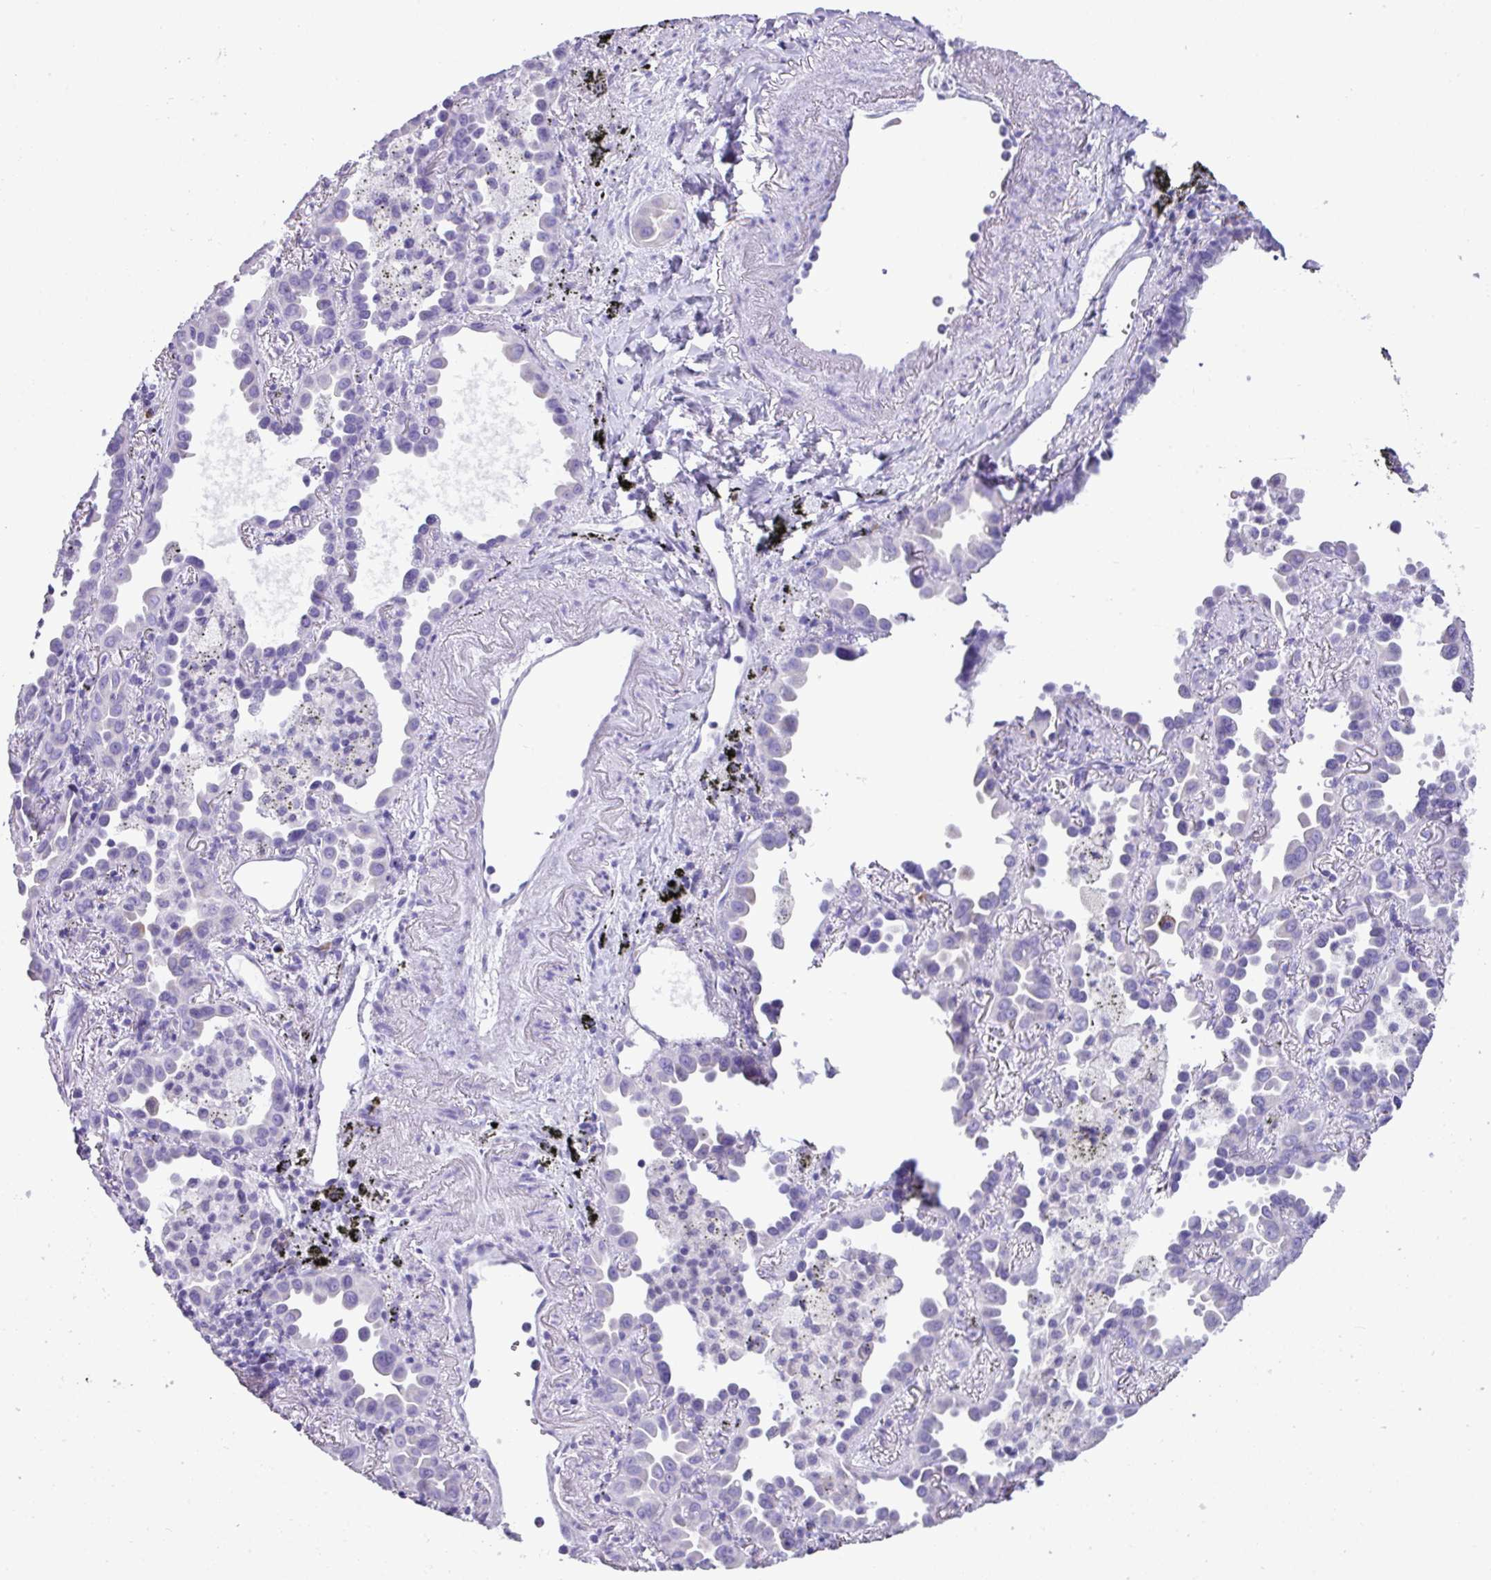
{"staining": {"intensity": "negative", "quantity": "none", "location": "none"}, "tissue": "lung cancer", "cell_type": "Tumor cells", "image_type": "cancer", "snomed": [{"axis": "morphology", "description": "Adenocarcinoma, NOS"}, {"axis": "topography", "description": "Lung"}], "caption": "The photomicrograph demonstrates no significant expression in tumor cells of adenocarcinoma (lung).", "gene": "RGS21", "patient": {"sex": "male", "age": 68}}